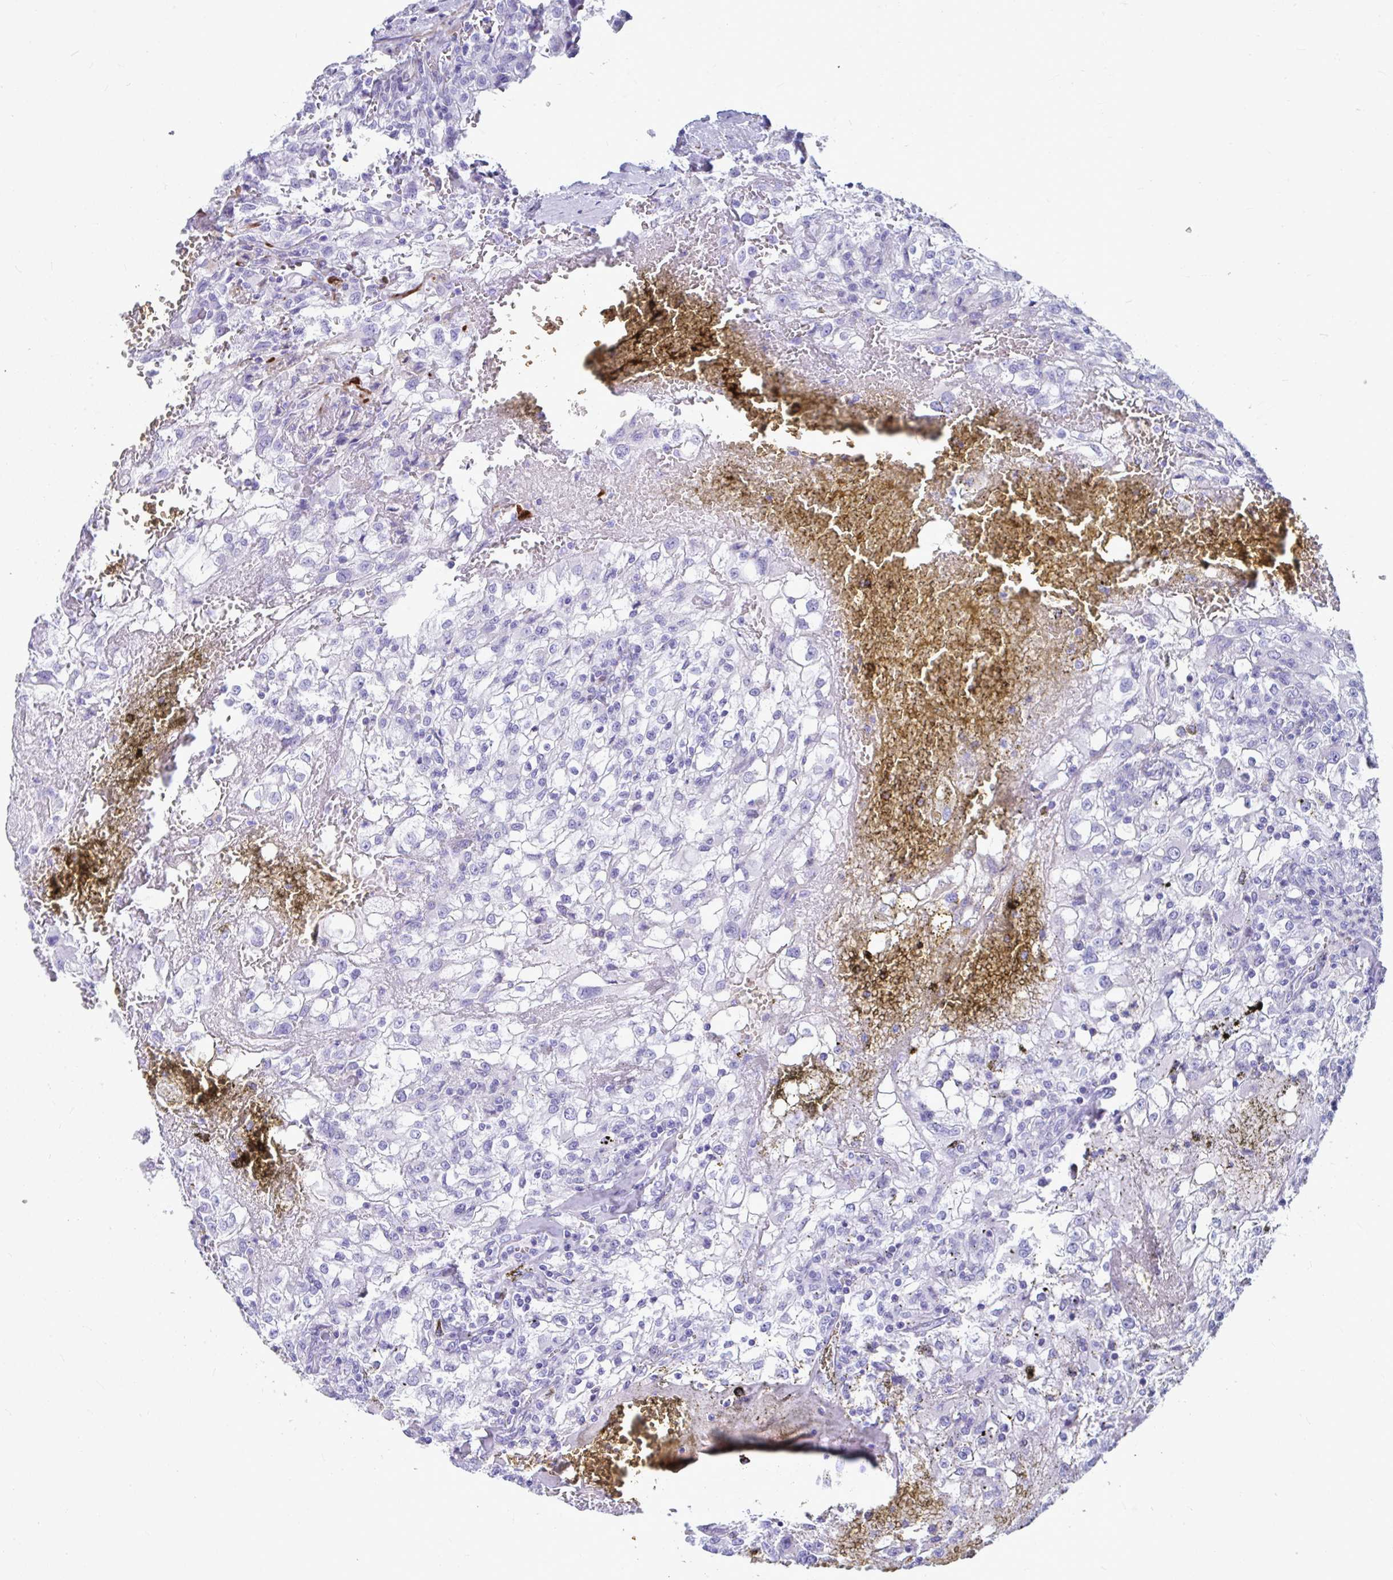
{"staining": {"intensity": "negative", "quantity": "none", "location": "none"}, "tissue": "renal cancer", "cell_type": "Tumor cells", "image_type": "cancer", "snomed": [{"axis": "morphology", "description": "Adenocarcinoma, NOS"}, {"axis": "topography", "description": "Kidney"}], "caption": "Immunohistochemical staining of renal adenocarcinoma reveals no significant staining in tumor cells.", "gene": "GRXCR2", "patient": {"sex": "female", "age": 74}}